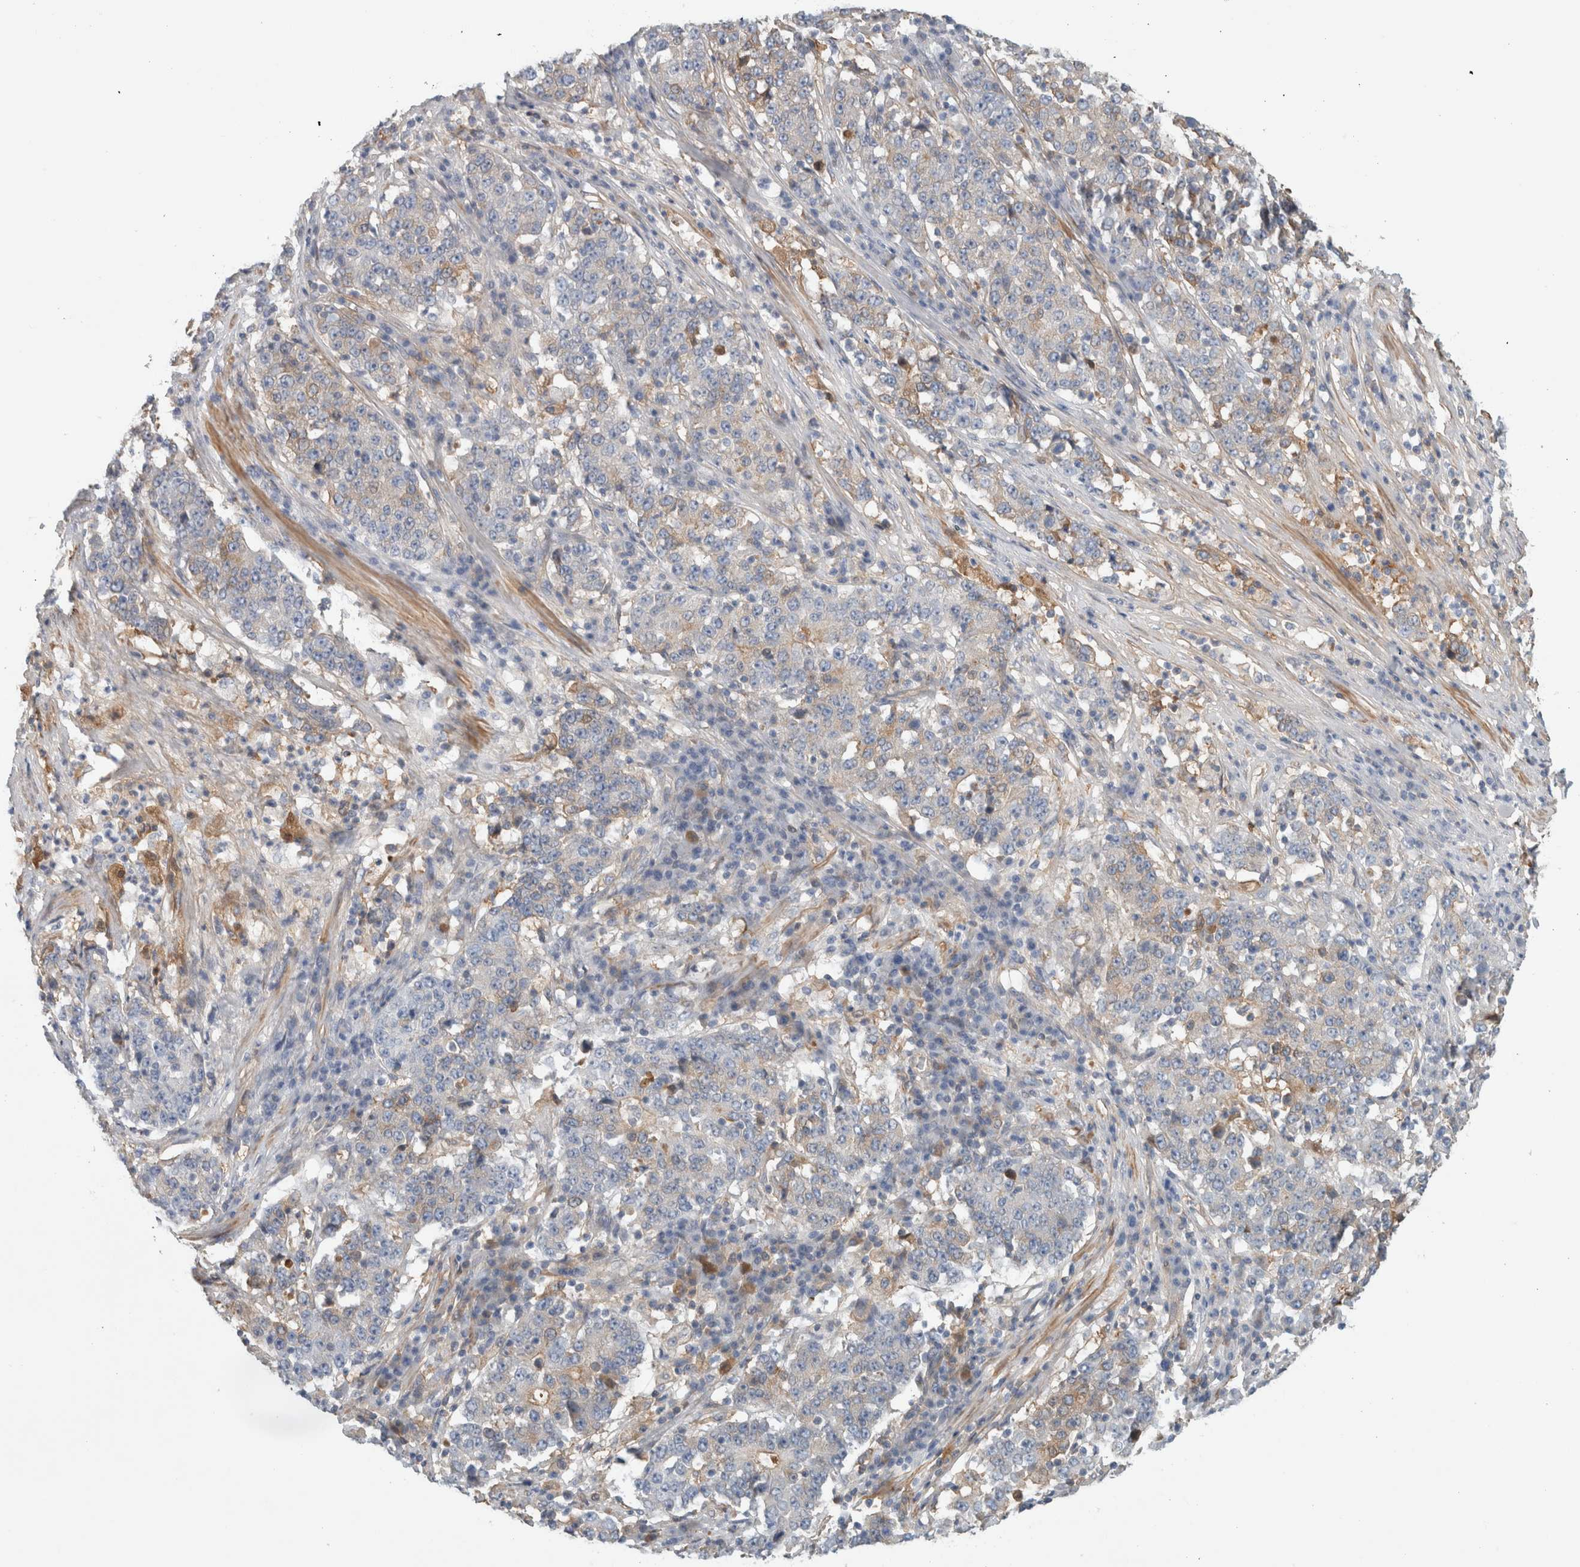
{"staining": {"intensity": "negative", "quantity": "none", "location": "none"}, "tissue": "stomach cancer", "cell_type": "Tumor cells", "image_type": "cancer", "snomed": [{"axis": "morphology", "description": "Adenocarcinoma, NOS"}, {"axis": "topography", "description": "Stomach"}], "caption": "Immunohistochemistry (IHC) image of neoplastic tissue: adenocarcinoma (stomach) stained with DAB demonstrates no significant protein expression in tumor cells. The staining is performed using DAB brown chromogen with nuclei counter-stained in using hematoxylin.", "gene": "CFI", "patient": {"sex": "male", "age": 59}}